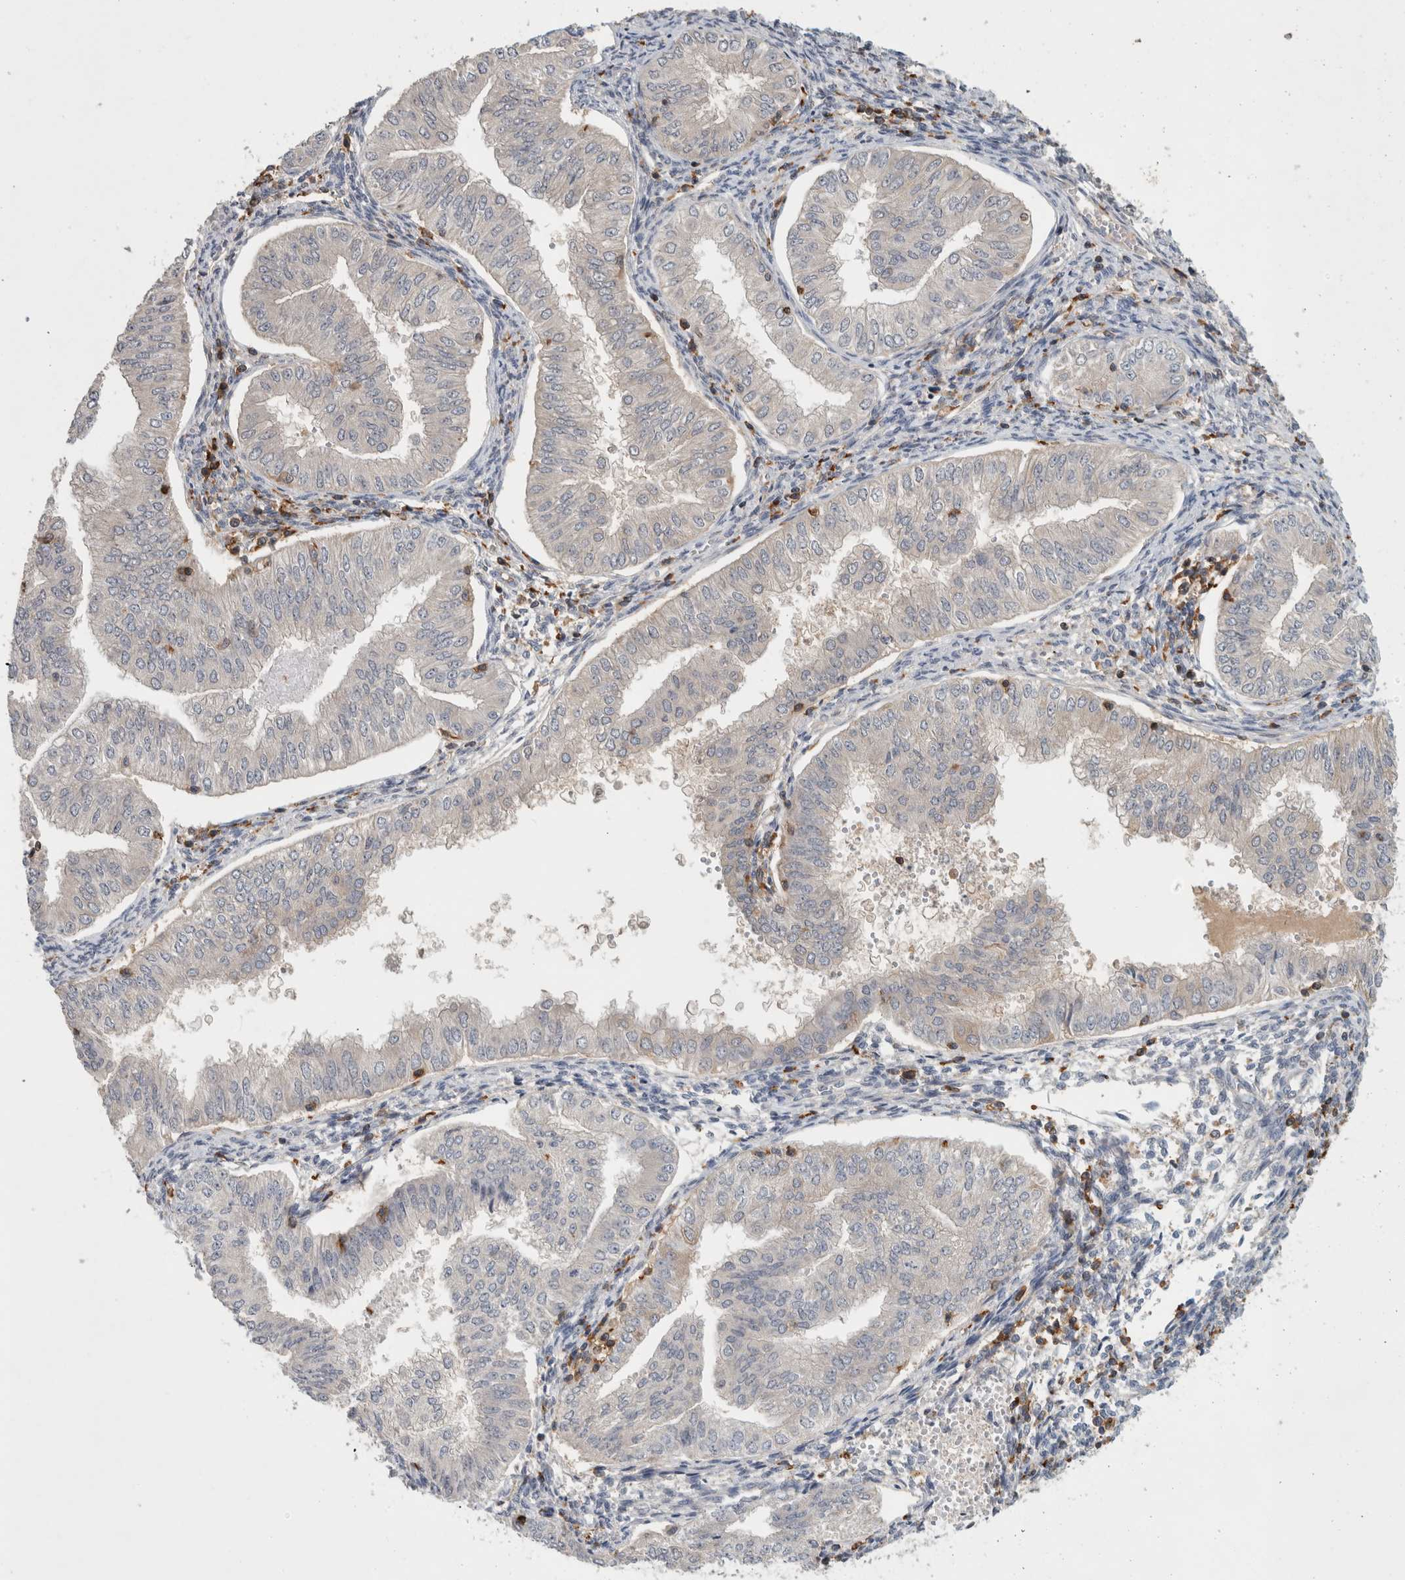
{"staining": {"intensity": "negative", "quantity": "none", "location": "none"}, "tissue": "endometrial cancer", "cell_type": "Tumor cells", "image_type": "cancer", "snomed": [{"axis": "morphology", "description": "Normal tissue, NOS"}, {"axis": "morphology", "description": "Adenocarcinoma, NOS"}, {"axis": "topography", "description": "Endometrium"}], "caption": "Tumor cells show no significant positivity in endometrial cancer.", "gene": "GFRA2", "patient": {"sex": "female", "age": 53}}